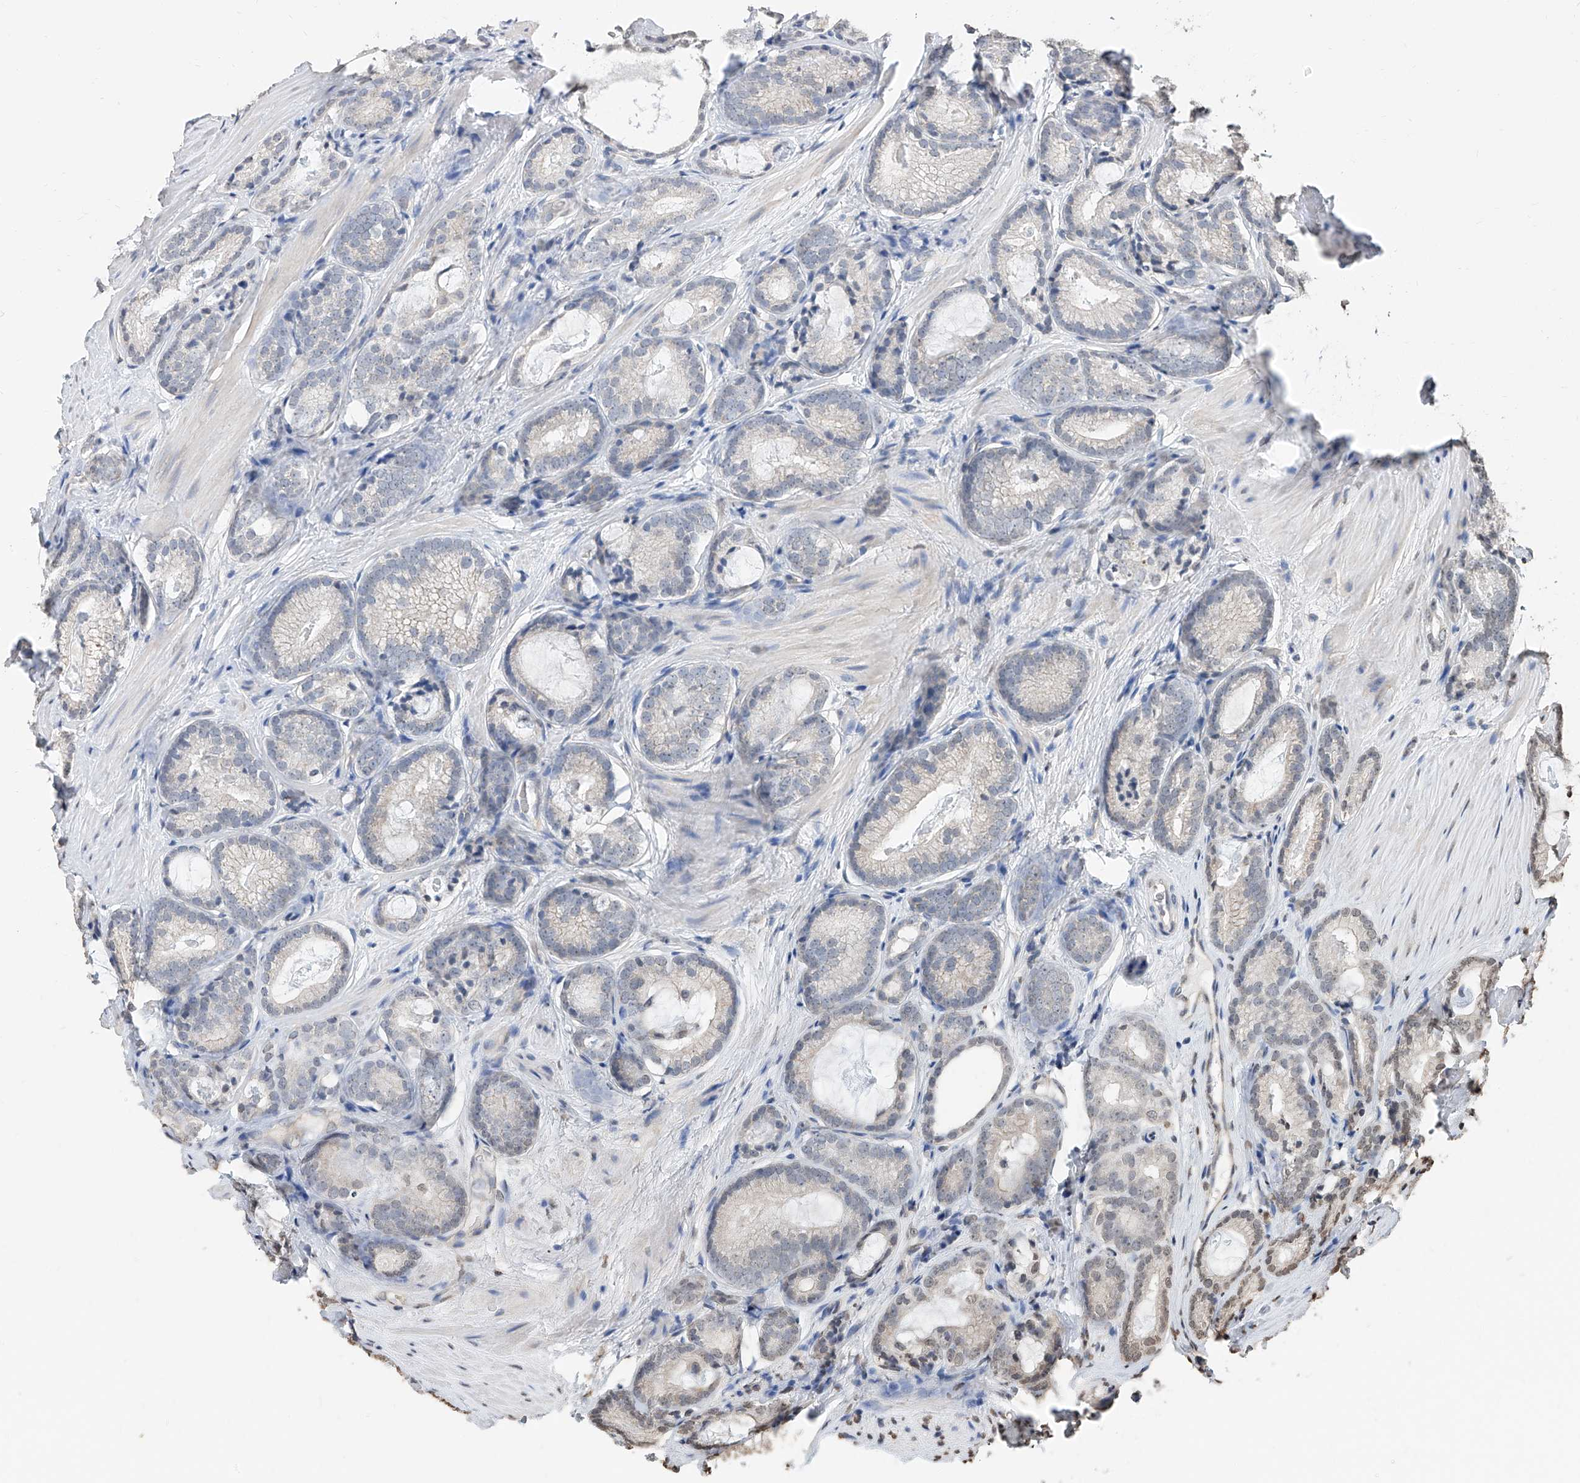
{"staining": {"intensity": "weak", "quantity": "<25%", "location": "nuclear"}, "tissue": "prostate cancer", "cell_type": "Tumor cells", "image_type": "cancer", "snomed": [{"axis": "morphology", "description": "Adenocarcinoma, High grade"}, {"axis": "topography", "description": "Prostate"}], "caption": "DAB (3,3'-diaminobenzidine) immunohistochemical staining of human prostate adenocarcinoma (high-grade) exhibits no significant staining in tumor cells.", "gene": "RP9", "patient": {"sex": "male", "age": 63}}